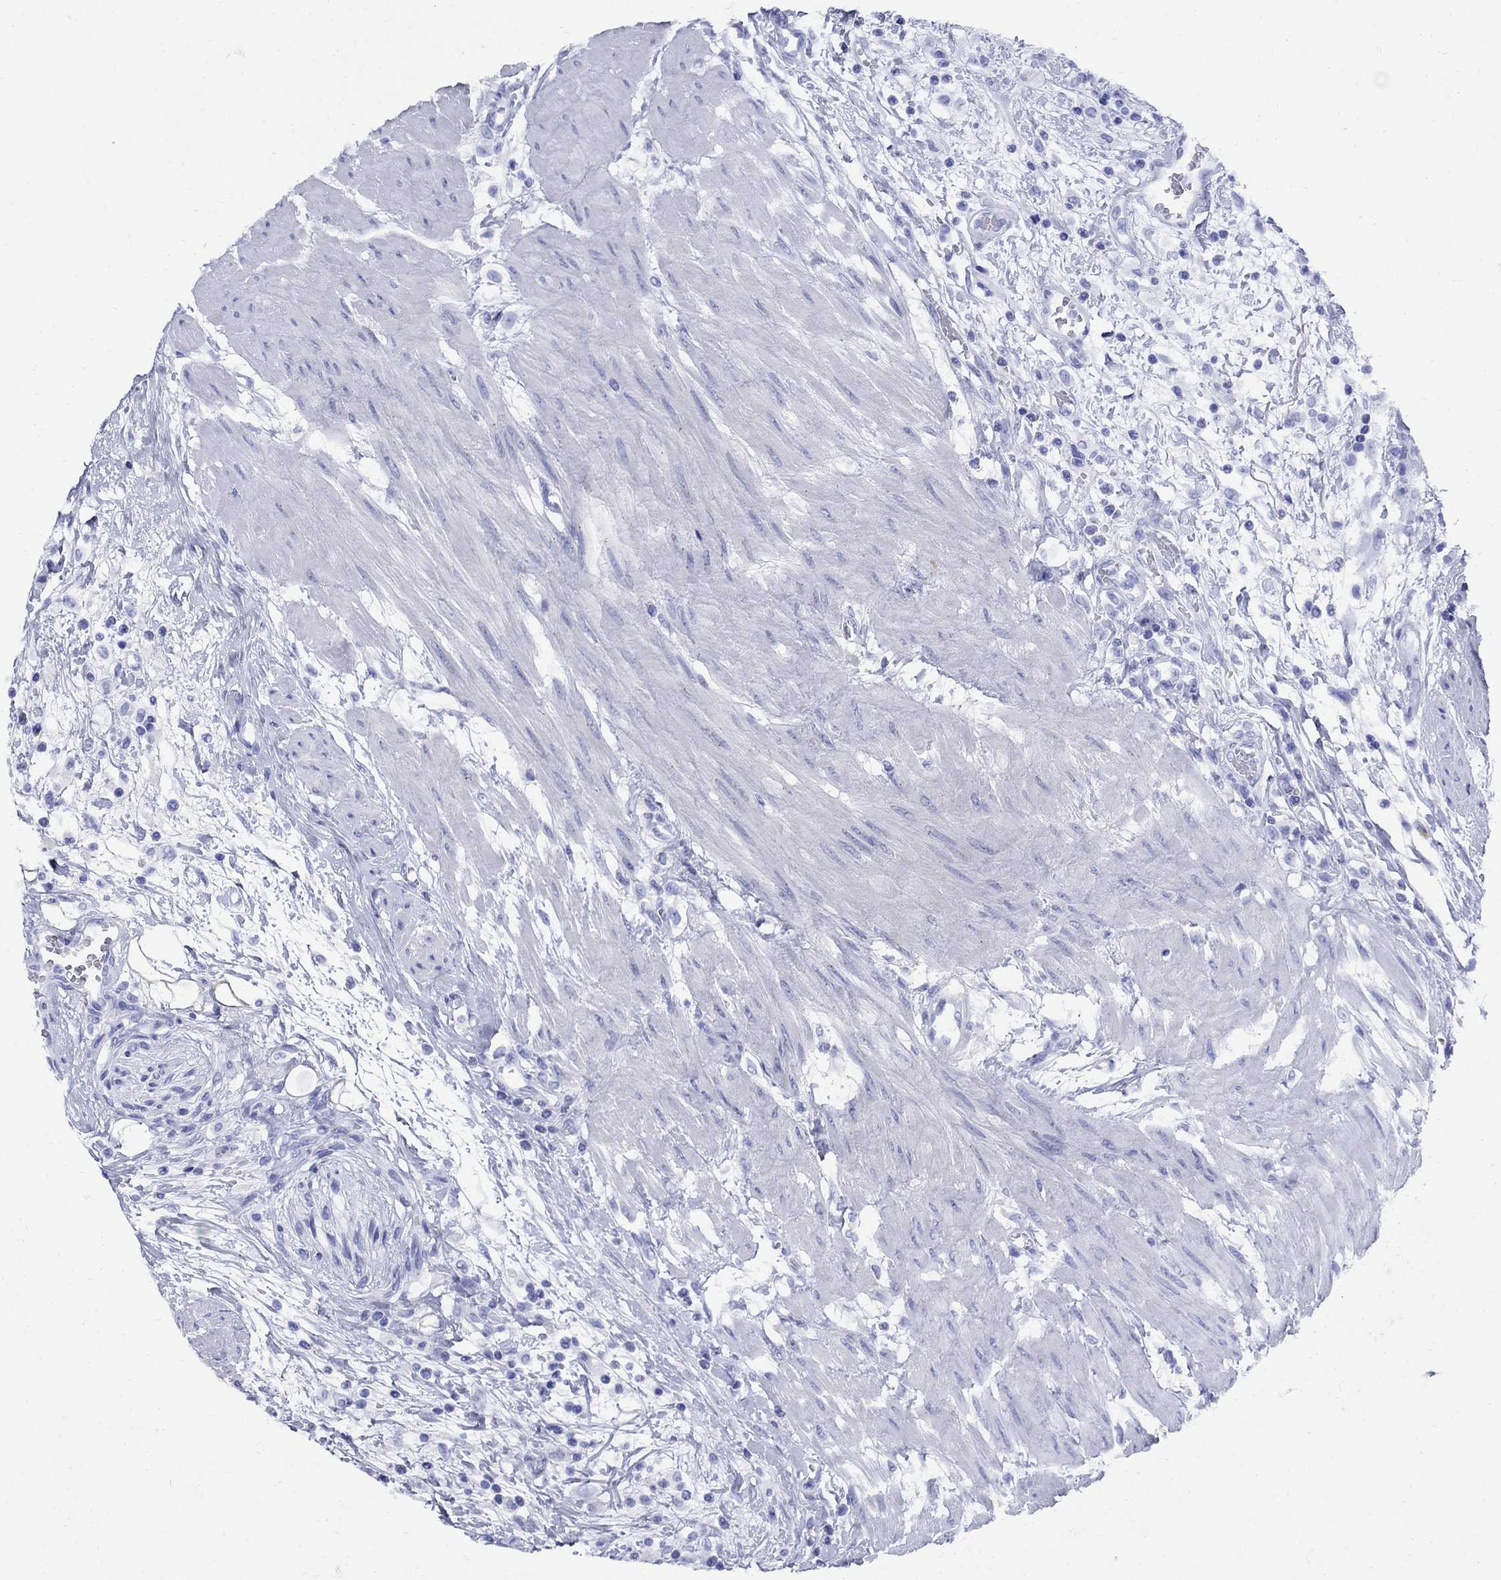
{"staining": {"intensity": "negative", "quantity": "none", "location": "none"}, "tissue": "urothelial cancer", "cell_type": "Tumor cells", "image_type": "cancer", "snomed": [{"axis": "morphology", "description": "Urothelial carcinoma, High grade"}, {"axis": "topography", "description": "Urinary bladder"}], "caption": "IHC histopathology image of human urothelial cancer stained for a protein (brown), which shows no positivity in tumor cells. The staining was performed using DAB to visualize the protein expression in brown, while the nuclei were stained in blue with hematoxylin (Magnification: 20x).", "gene": "CD1A", "patient": {"sex": "male", "age": 35}}